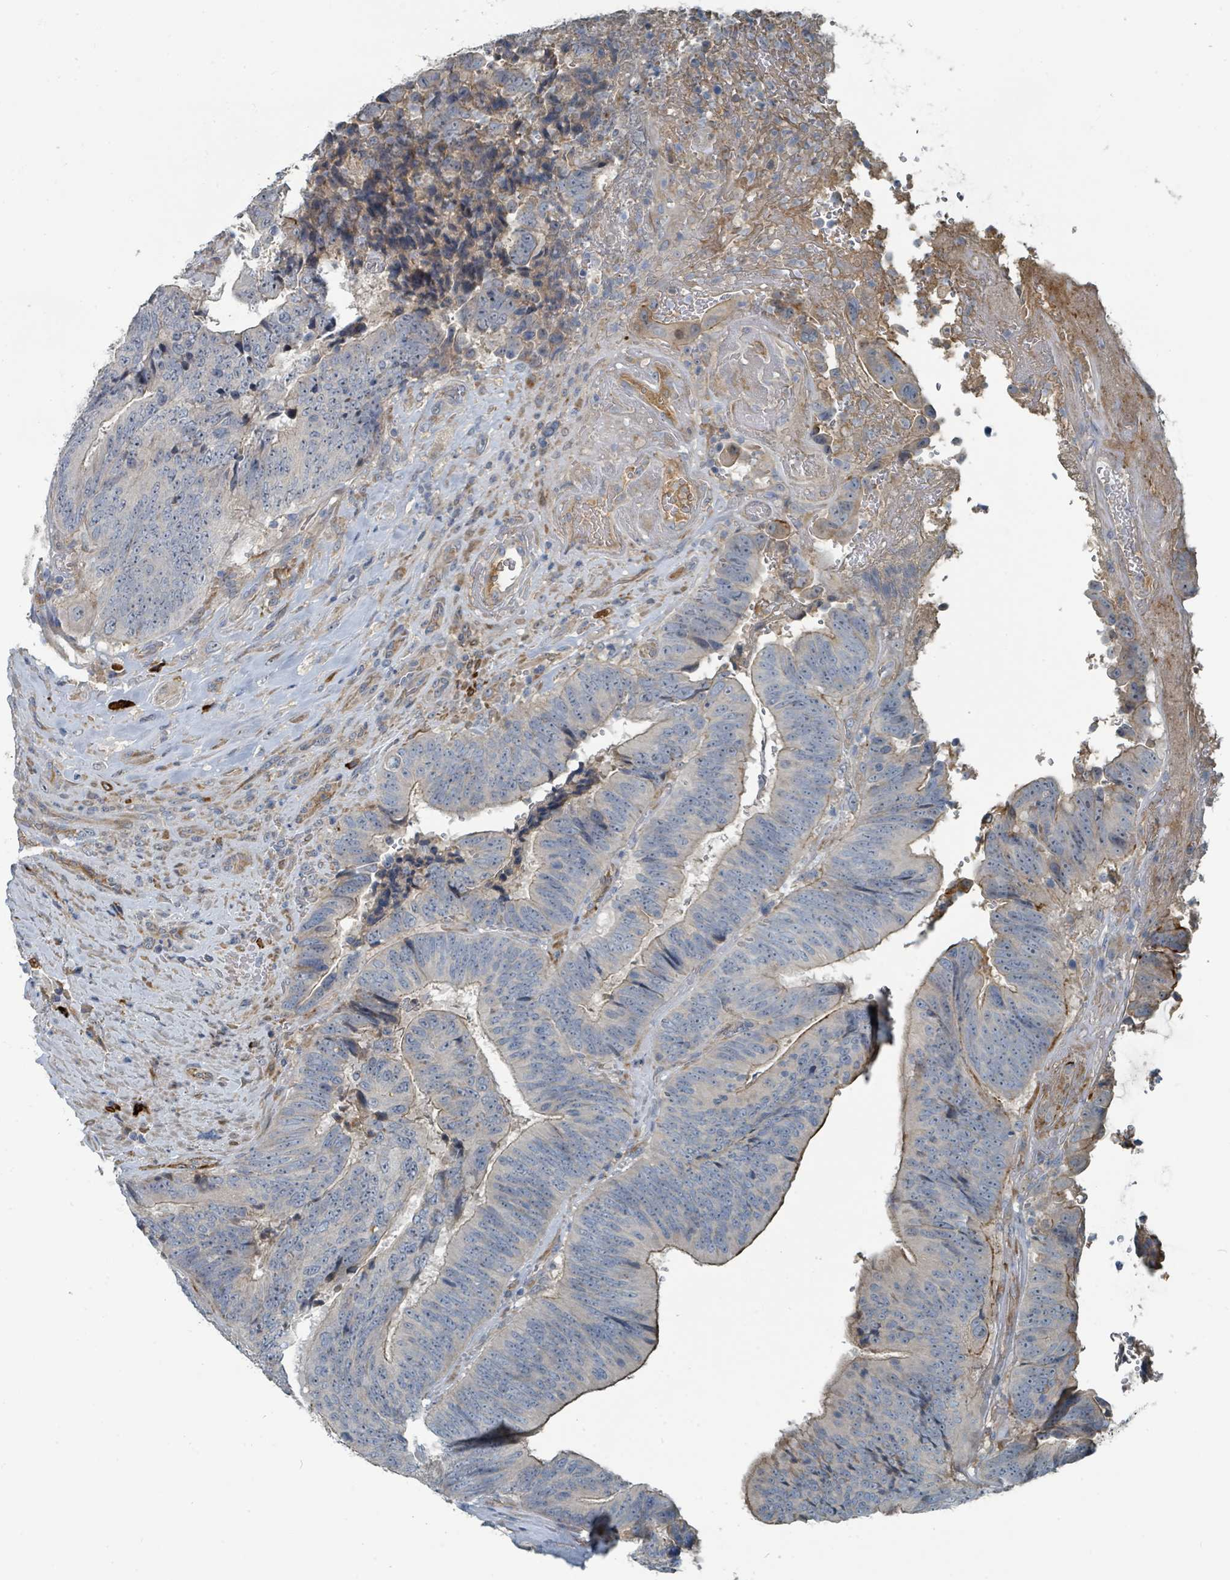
{"staining": {"intensity": "moderate", "quantity": "<25%", "location": "cytoplasmic/membranous"}, "tissue": "colorectal cancer", "cell_type": "Tumor cells", "image_type": "cancer", "snomed": [{"axis": "morphology", "description": "Adenocarcinoma, NOS"}, {"axis": "topography", "description": "Rectum"}], "caption": "A high-resolution histopathology image shows IHC staining of adenocarcinoma (colorectal), which demonstrates moderate cytoplasmic/membranous staining in about <25% of tumor cells. (DAB IHC with brightfield microscopy, high magnification).", "gene": "SLC44A5", "patient": {"sex": "male", "age": 72}}